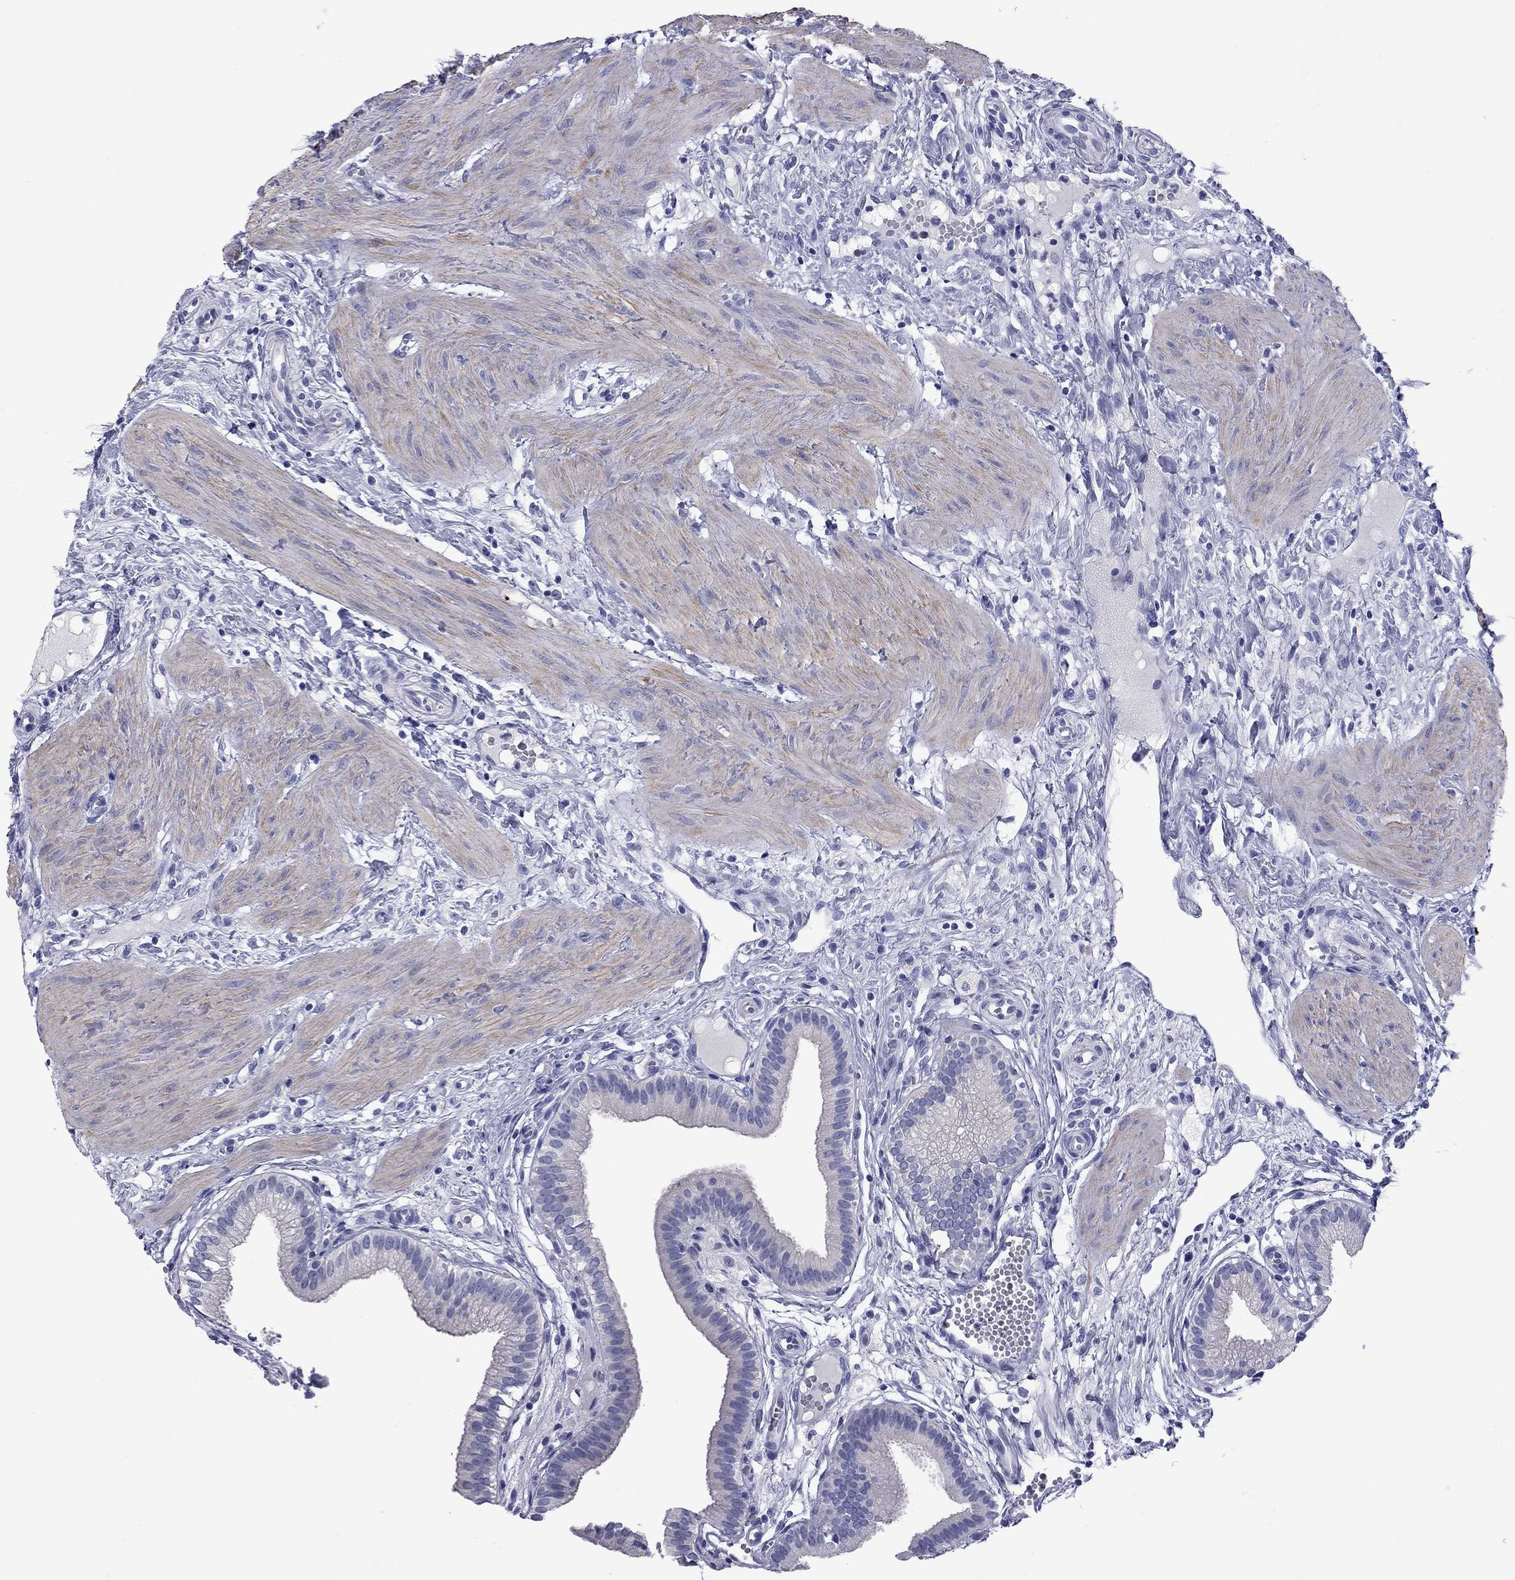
{"staining": {"intensity": "negative", "quantity": "none", "location": "none"}, "tissue": "gallbladder", "cell_type": "Glandular cells", "image_type": "normal", "snomed": [{"axis": "morphology", "description": "Normal tissue, NOS"}, {"axis": "topography", "description": "Gallbladder"}], "caption": "There is no significant positivity in glandular cells of gallbladder. (Immunohistochemistry (ihc), brightfield microscopy, high magnification).", "gene": "EPPIN", "patient": {"sex": "female", "age": 24}}